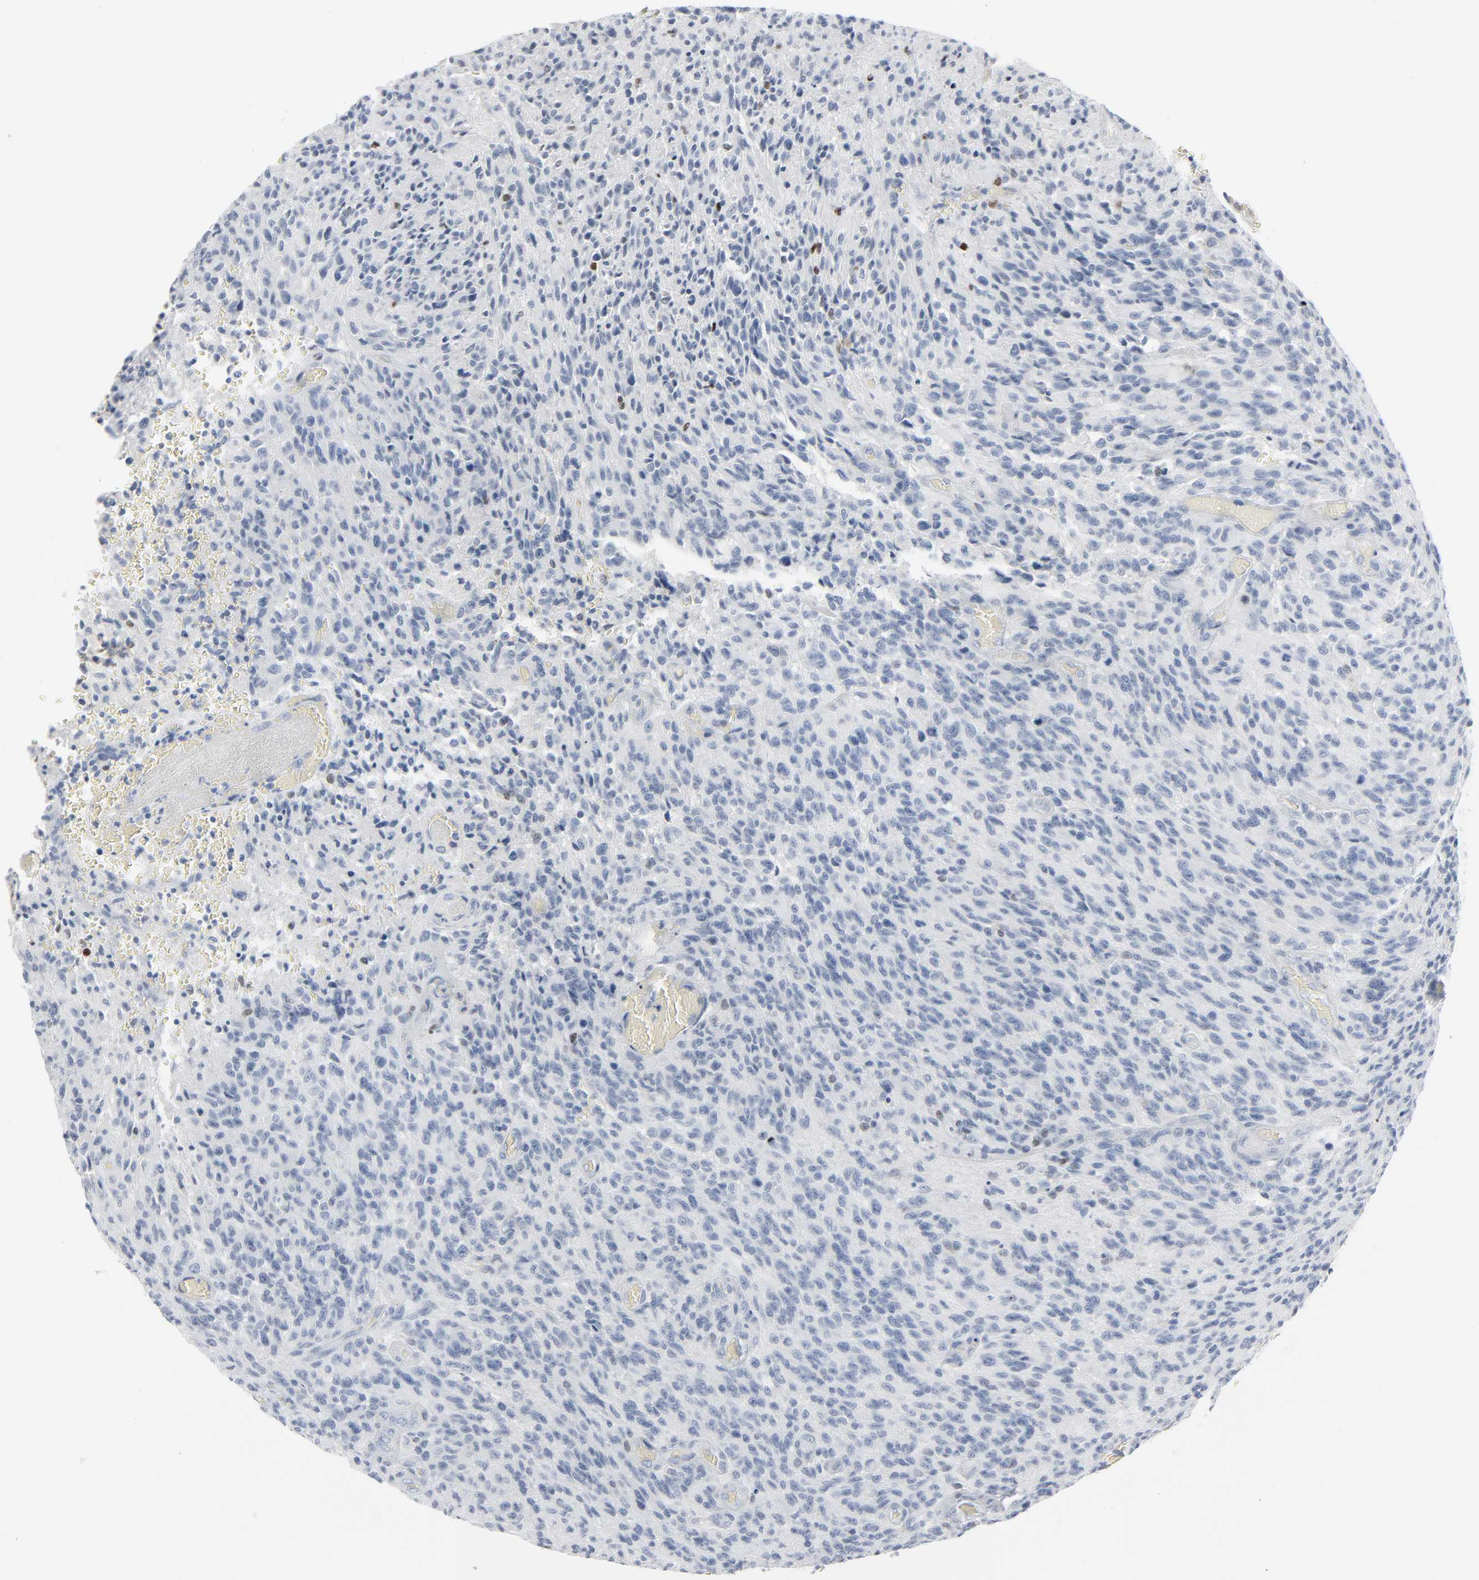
{"staining": {"intensity": "weak", "quantity": "<25%", "location": "nuclear"}, "tissue": "glioma", "cell_type": "Tumor cells", "image_type": "cancer", "snomed": [{"axis": "morphology", "description": "Normal tissue, NOS"}, {"axis": "morphology", "description": "Glioma, malignant, High grade"}, {"axis": "topography", "description": "Cerebral cortex"}], "caption": "Tumor cells are negative for brown protein staining in high-grade glioma (malignant).", "gene": "MITF", "patient": {"sex": "male", "age": 56}}